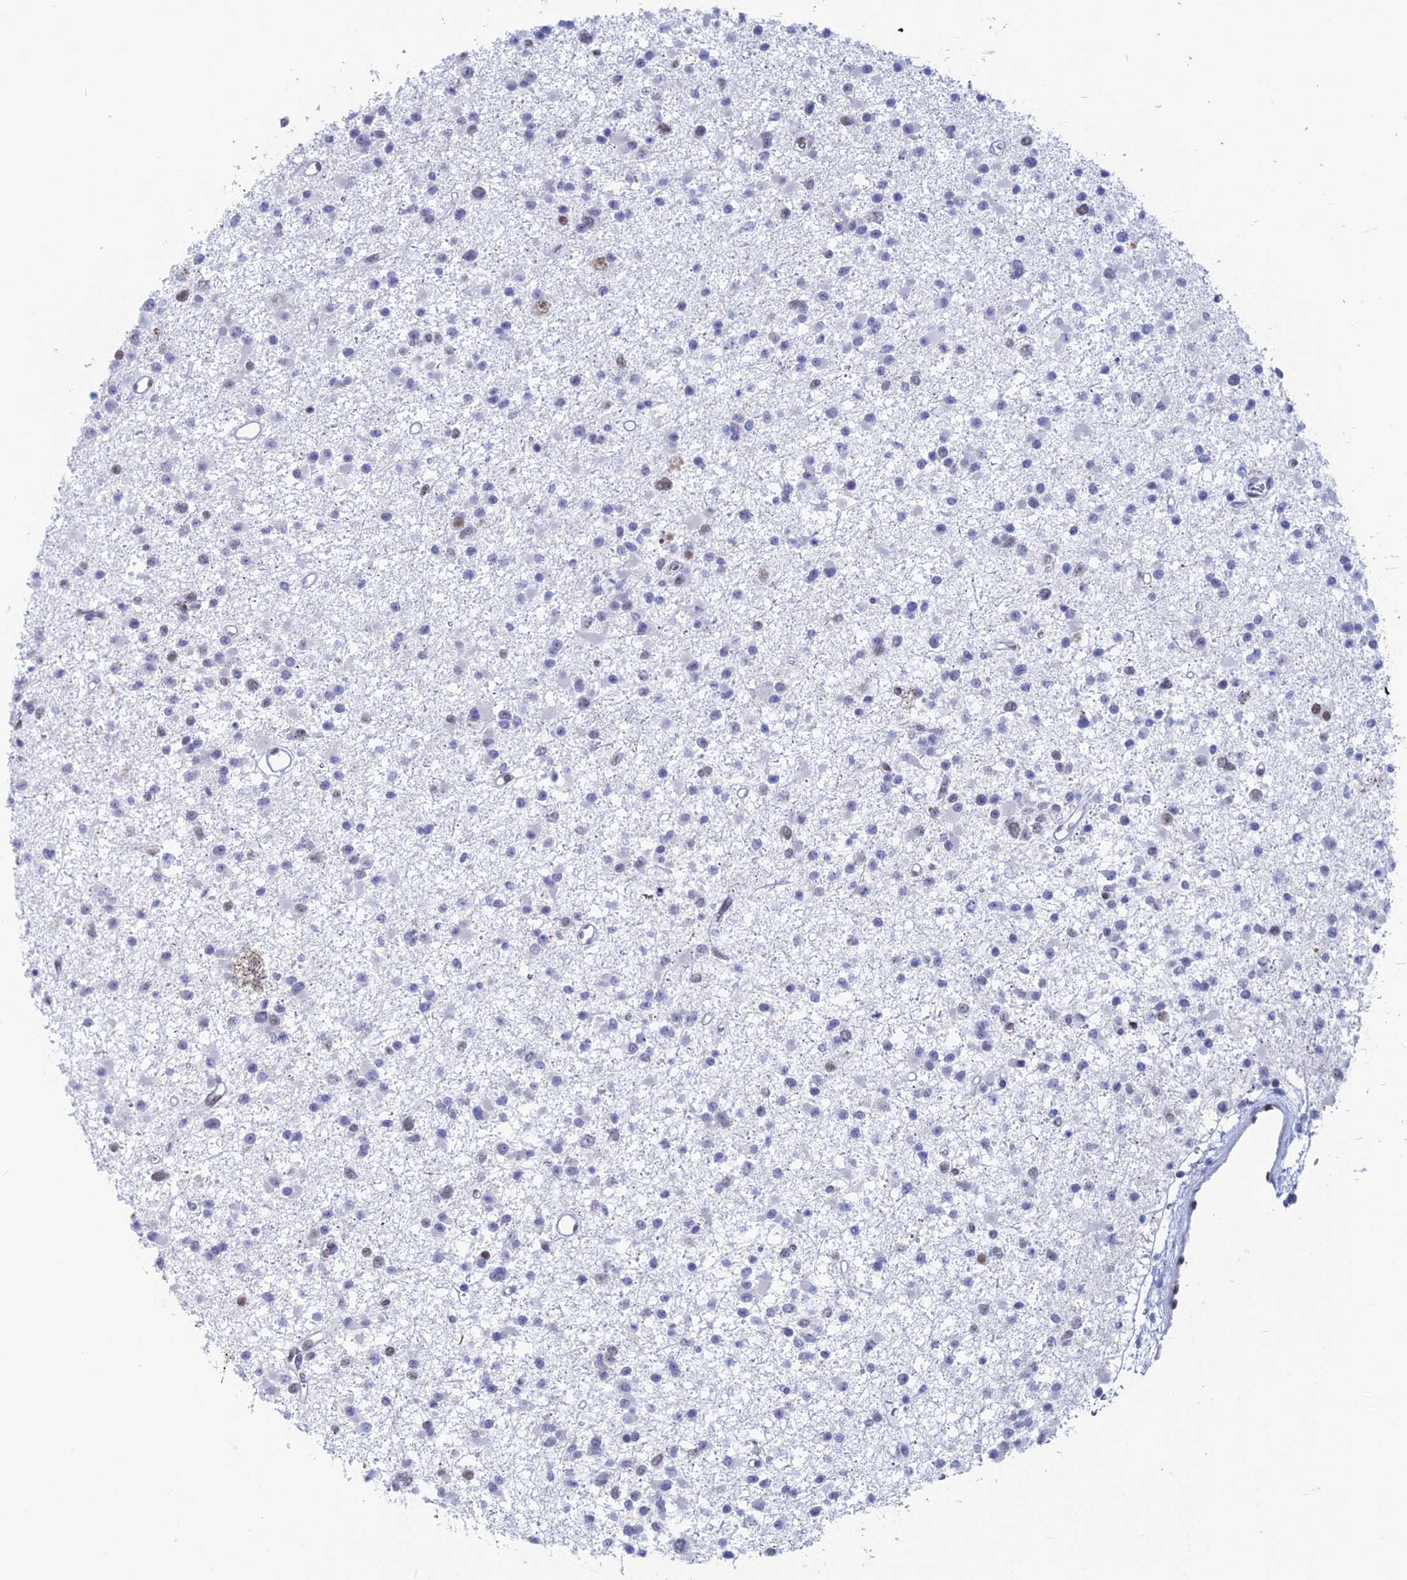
{"staining": {"intensity": "negative", "quantity": "none", "location": "none"}, "tissue": "glioma", "cell_type": "Tumor cells", "image_type": "cancer", "snomed": [{"axis": "morphology", "description": "Glioma, malignant, Low grade"}, {"axis": "topography", "description": "Brain"}], "caption": "Photomicrograph shows no protein positivity in tumor cells of glioma tissue.", "gene": "NOL4L", "patient": {"sex": "female", "age": 22}}